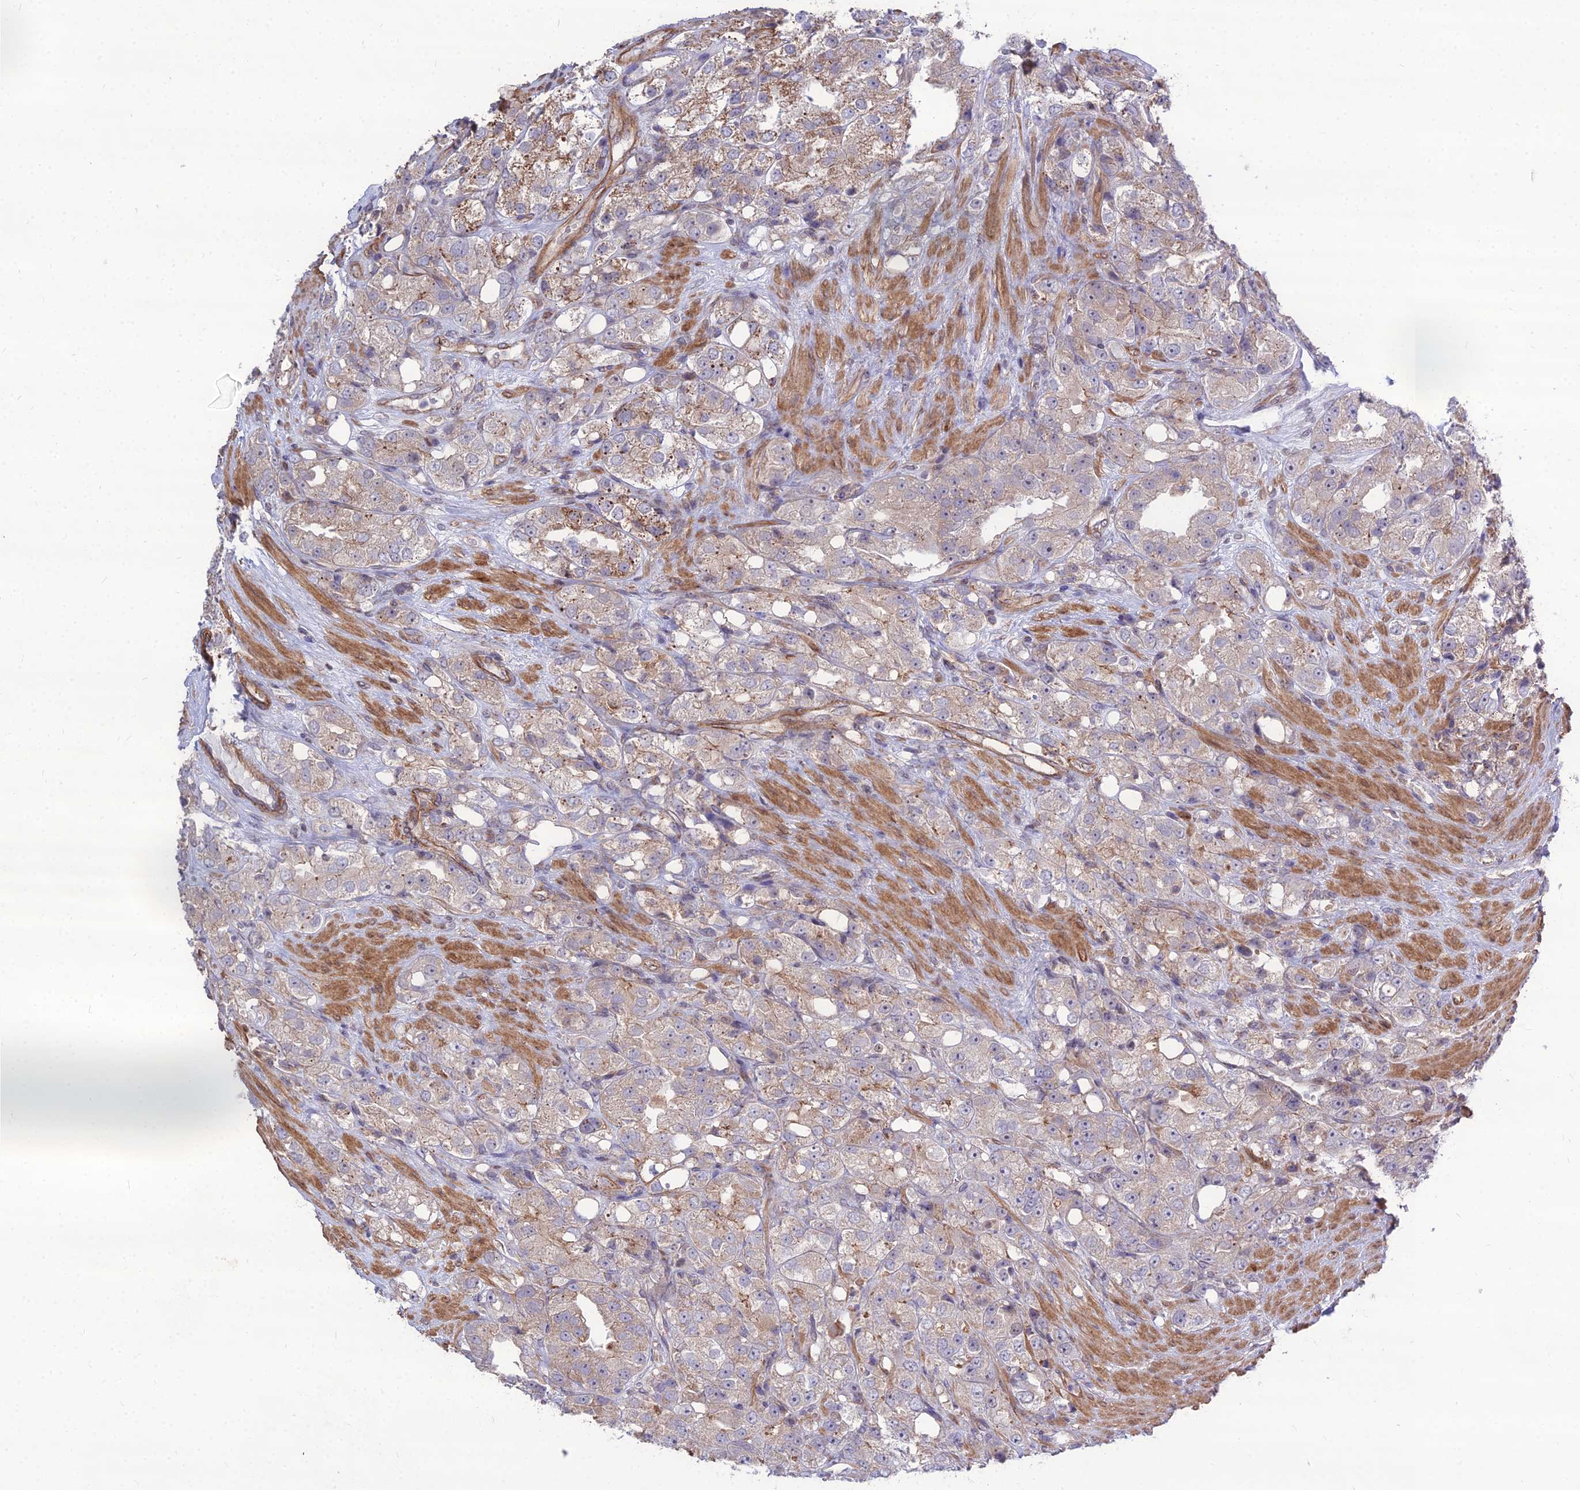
{"staining": {"intensity": "moderate", "quantity": "<25%", "location": "cytoplasmic/membranous"}, "tissue": "prostate cancer", "cell_type": "Tumor cells", "image_type": "cancer", "snomed": [{"axis": "morphology", "description": "Adenocarcinoma, NOS"}, {"axis": "topography", "description": "Prostate"}], "caption": "Immunohistochemistry of prostate adenocarcinoma displays low levels of moderate cytoplasmic/membranous expression in approximately <25% of tumor cells. The staining was performed using DAB (3,3'-diaminobenzidine) to visualize the protein expression in brown, while the nuclei were stained in blue with hematoxylin (Magnification: 20x).", "gene": "TSPYL2", "patient": {"sex": "male", "age": 79}}